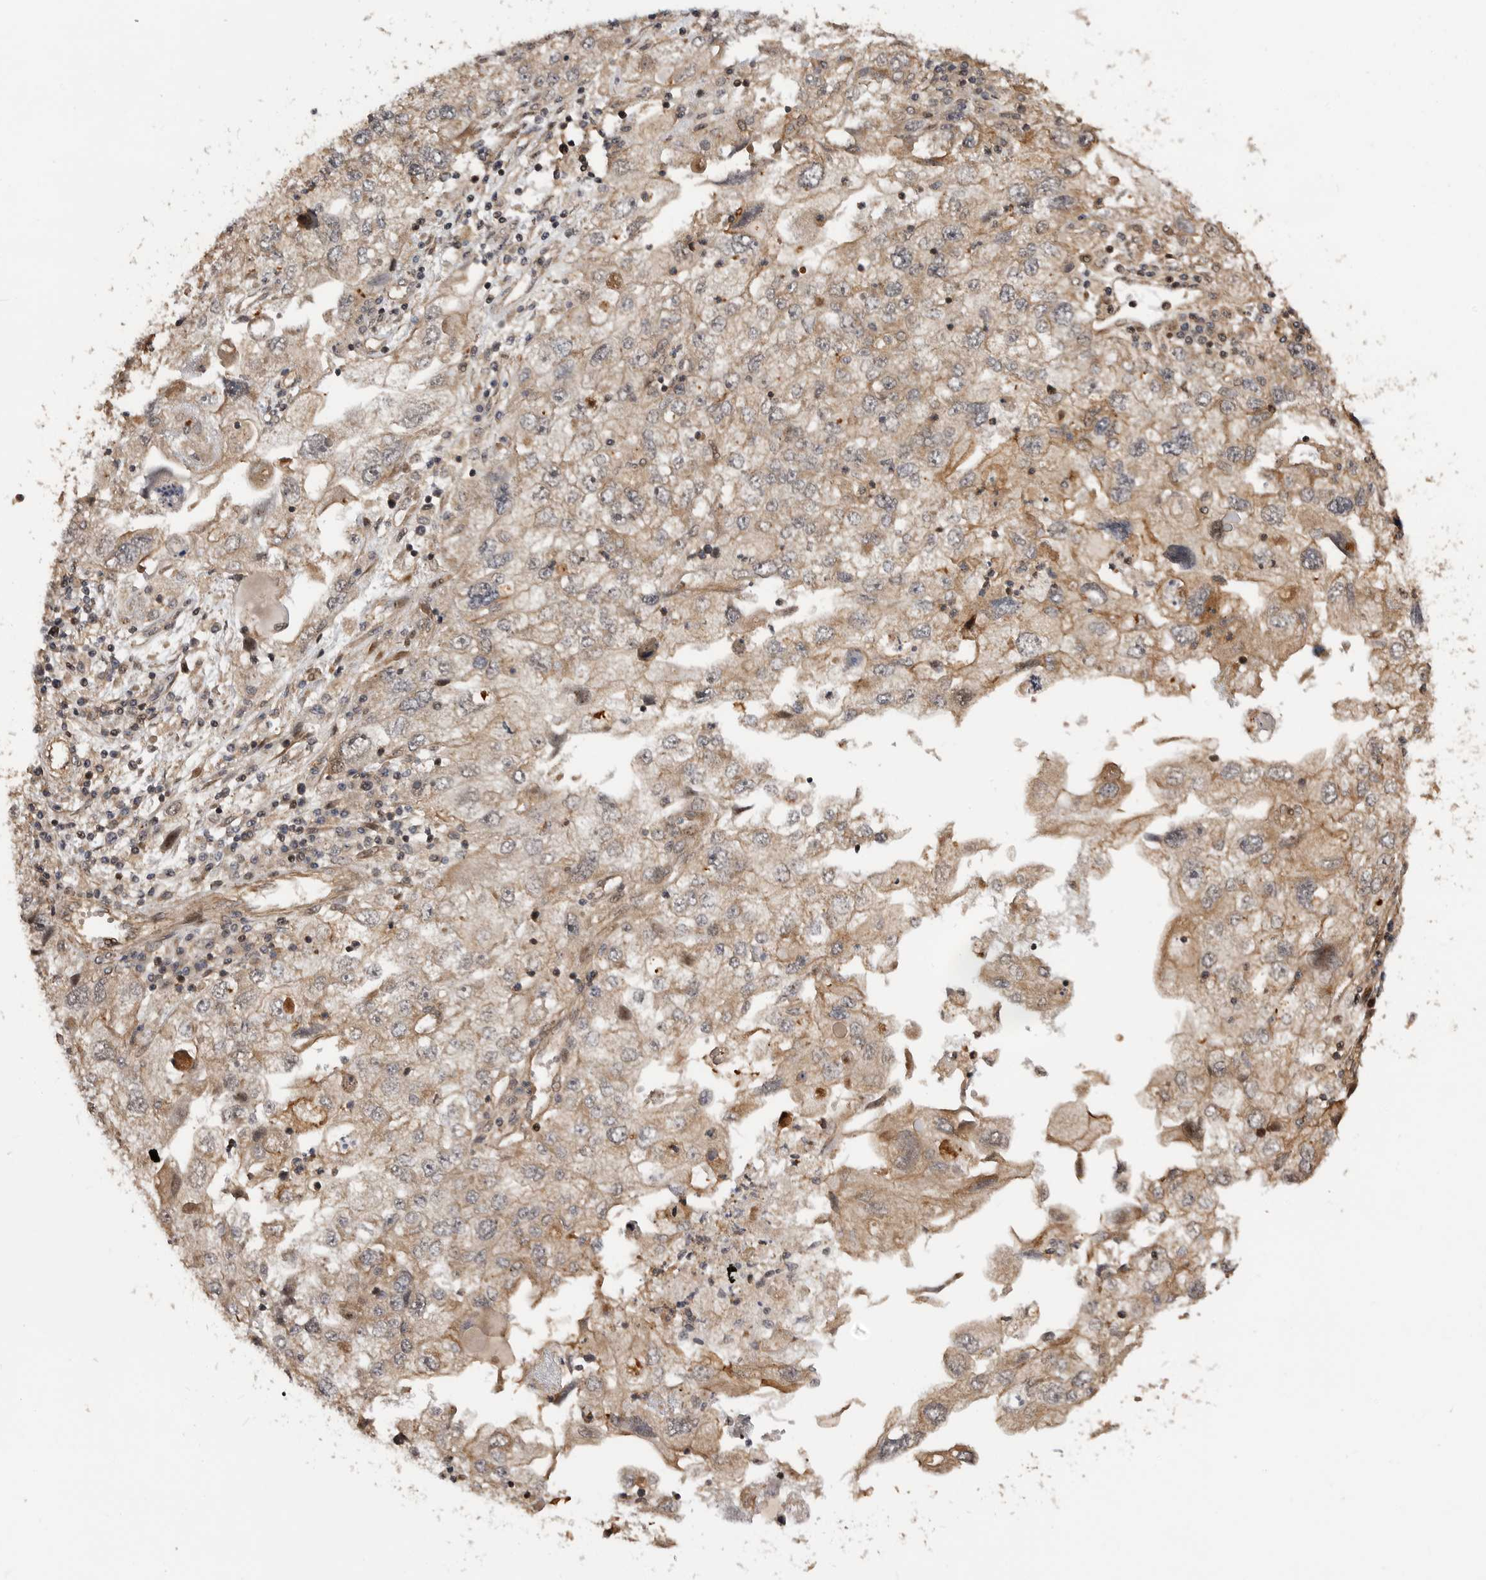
{"staining": {"intensity": "weak", "quantity": "25%-75%", "location": "cytoplasmic/membranous"}, "tissue": "endometrial cancer", "cell_type": "Tumor cells", "image_type": "cancer", "snomed": [{"axis": "morphology", "description": "Adenocarcinoma, NOS"}, {"axis": "topography", "description": "Endometrium"}], "caption": "This histopathology image displays immunohistochemistry staining of adenocarcinoma (endometrial), with low weak cytoplasmic/membranous positivity in about 25%-75% of tumor cells.", "gene": "ADPRS", "patient": {"sex": "female", "age": 49}}